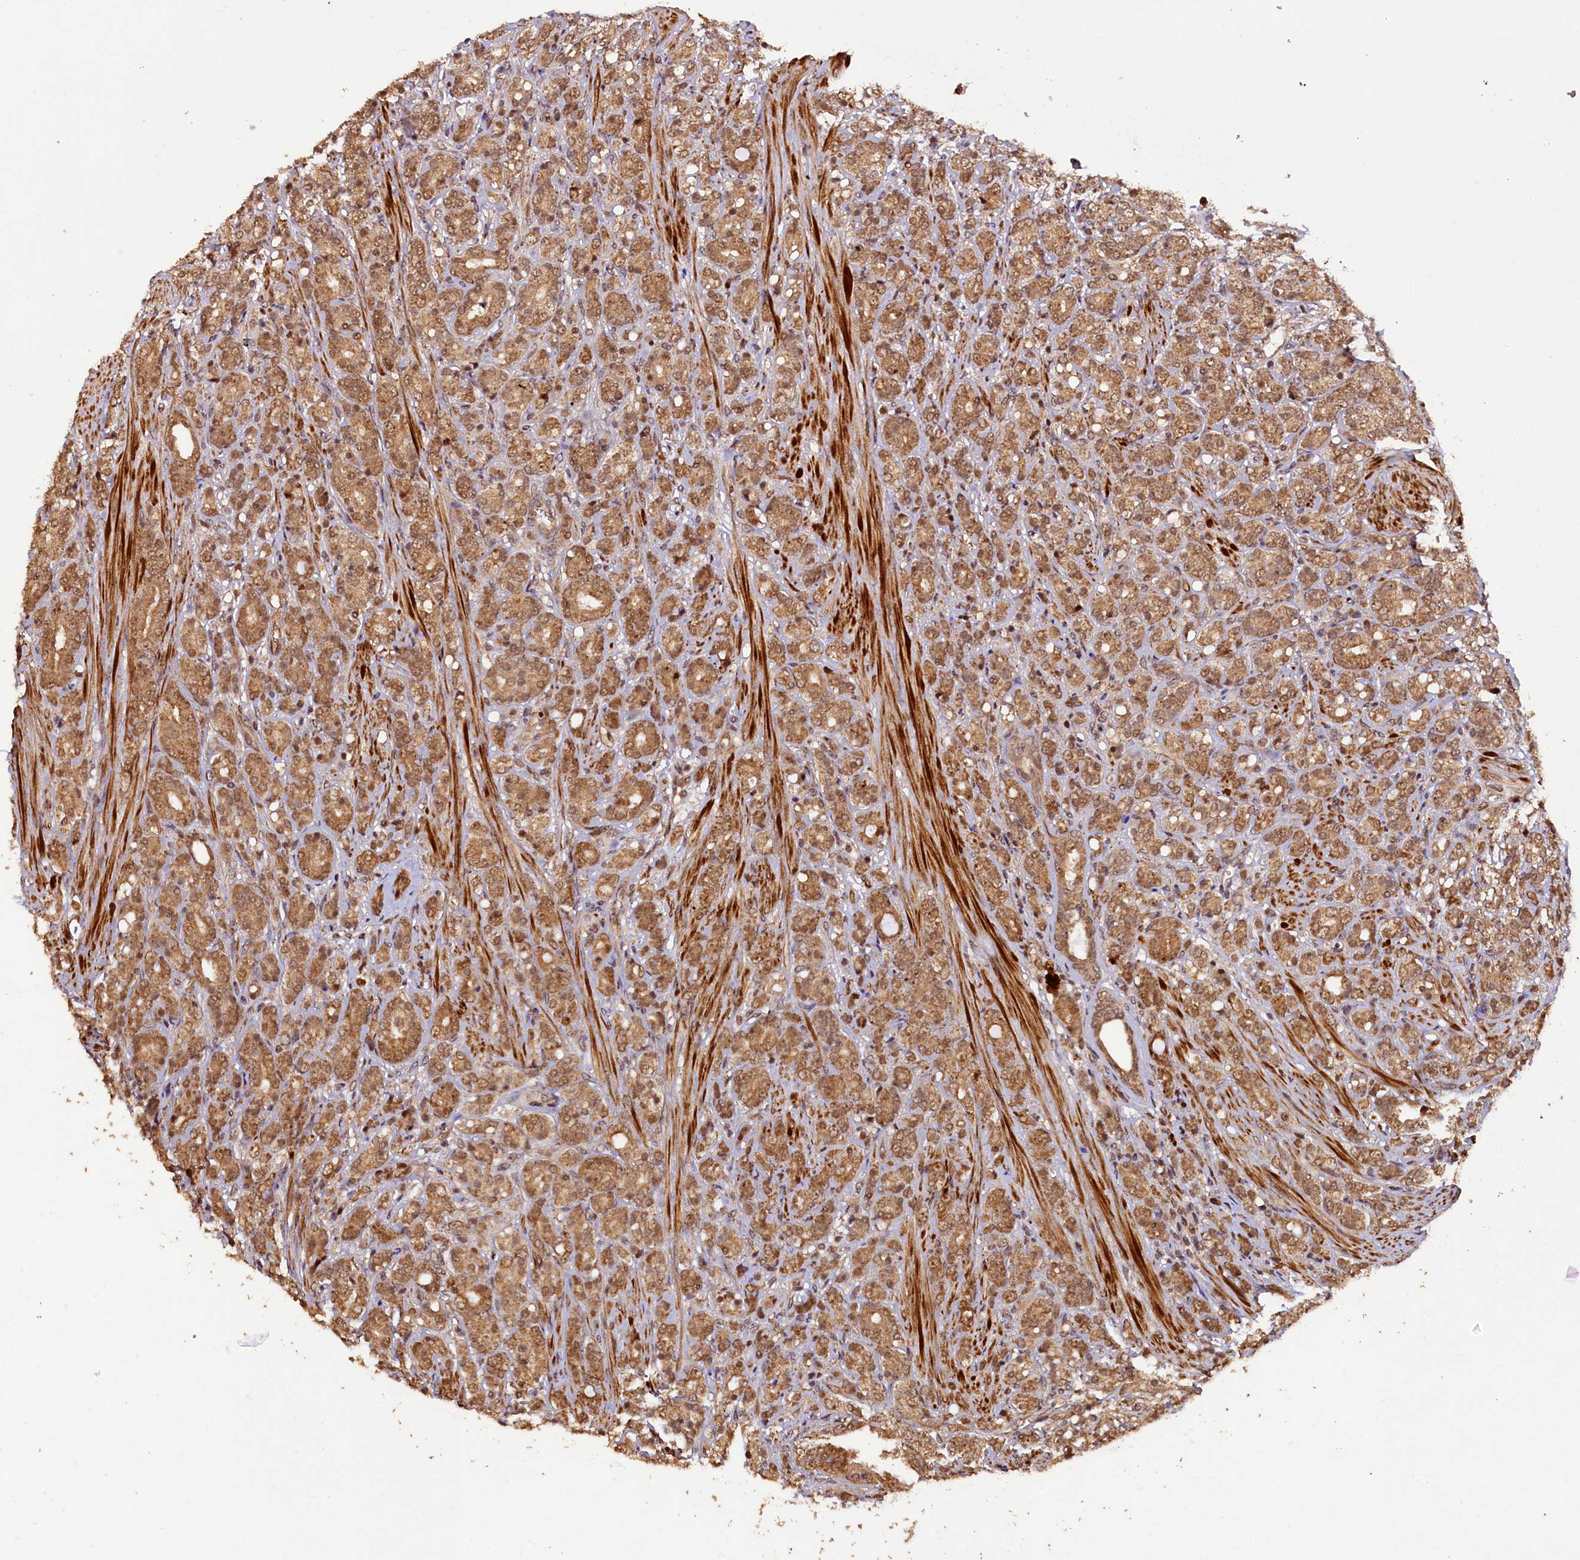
{"staining": {"intensity": "moderate", "quantity": ">75%", "location": "cytoplasmic/membranous,nuclear"}, "tissue": "prostate cancer", "cell_type": "Tumor cells", "image_type": "cancer", "snomed": [{"axis": "morphology", "description": "Adenocarcinoma, High grade"}, {"axis": "topography", "description": "Prostate"}], "caption": "A brown stain highlights moderate cytoplasmic/membranous and nuclear staining of a protein in prostate cancer tumor cells. (DAB IHC with brightfield microscopy, high magnification).", "gene": "SHPRH", "patient": {"sex": "male", "age": 62}}